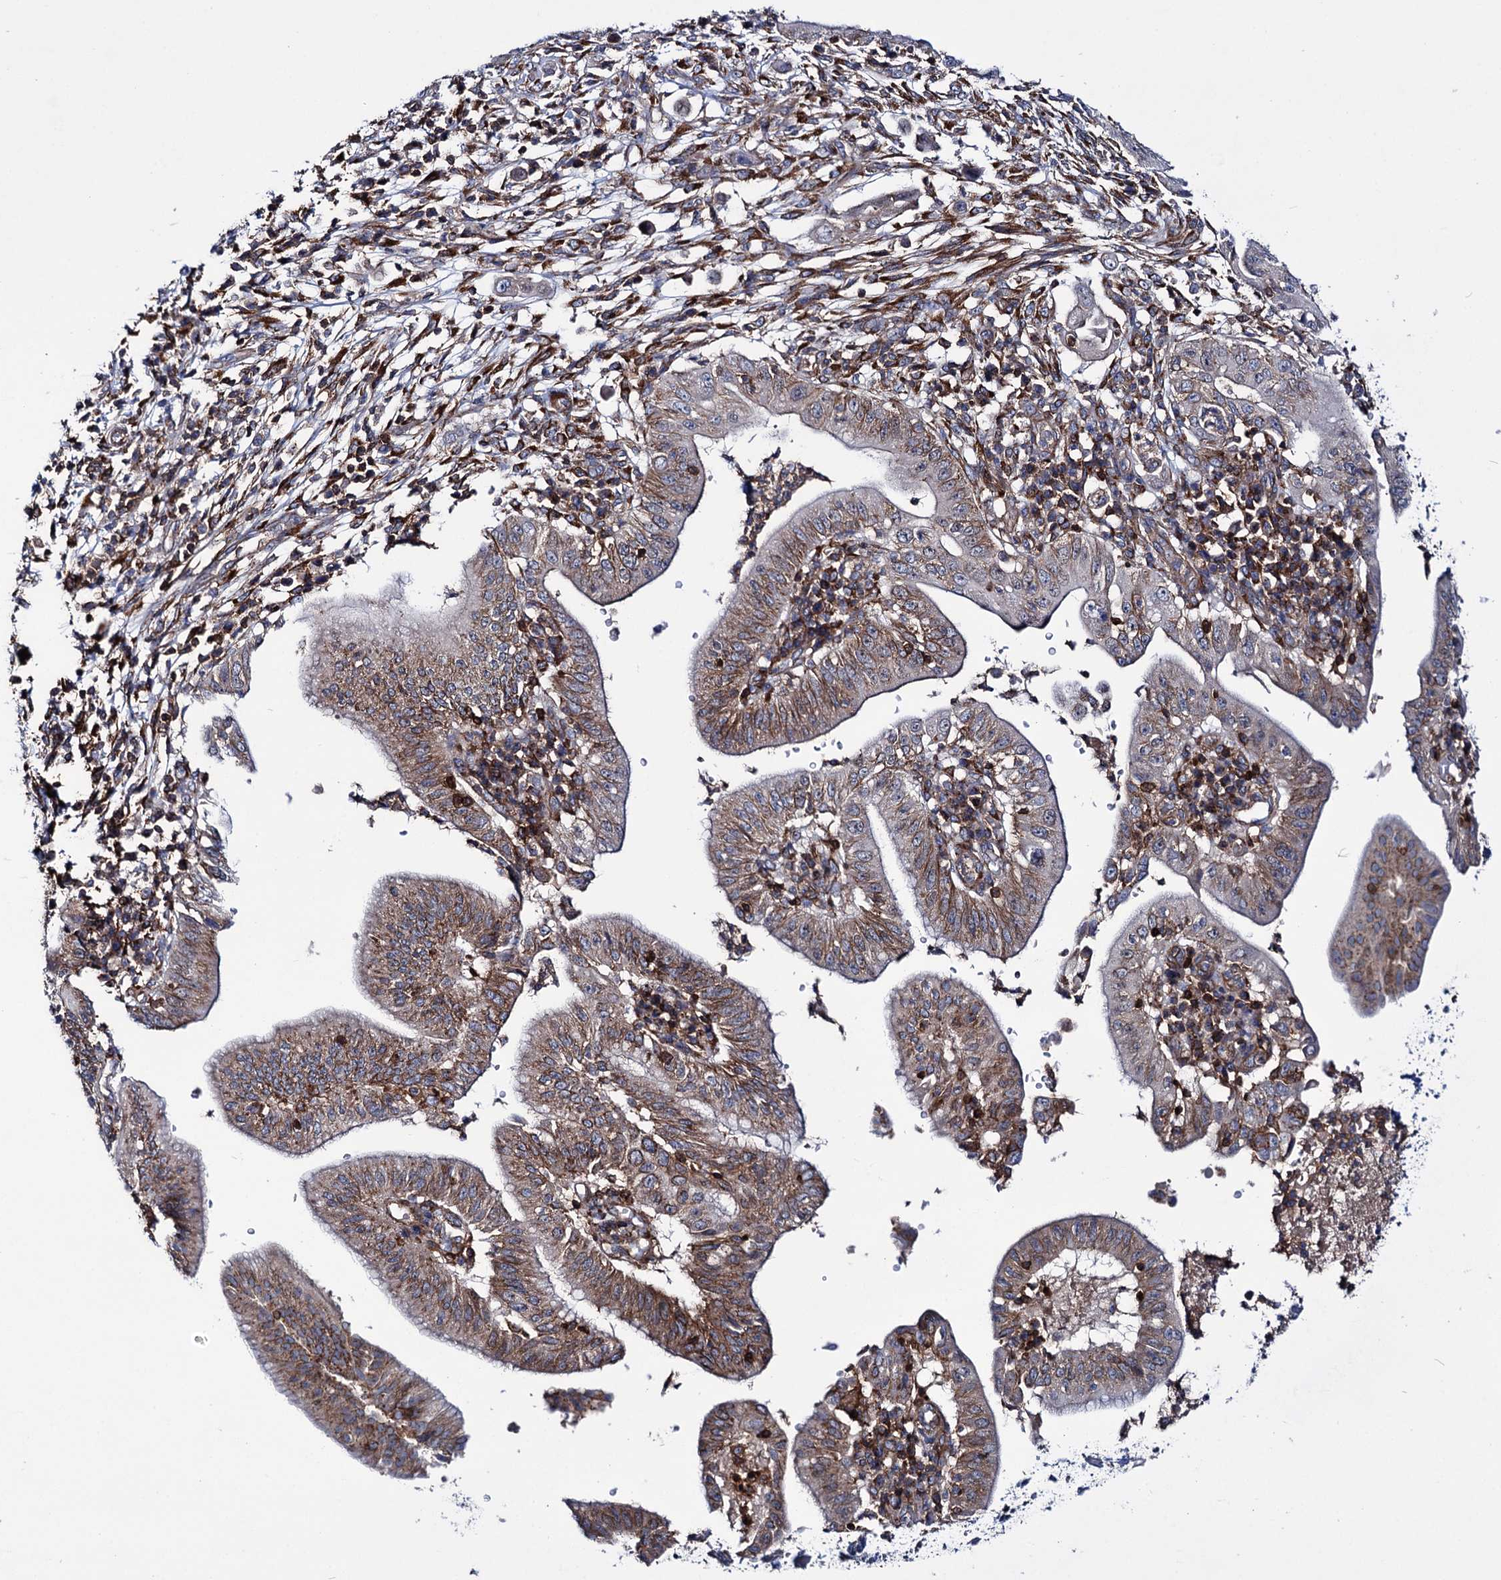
{"staining": {"intensity": "moderate", "quantity": ">75%", "location": "cytoplasmic/membranous"}, "tissue": "pancreatic cancer", "cell_type": "Tumor cells", "image_type": "cancer", "snomed": [{"axis": "morphology", "description": "Adenocarcinoma, NOS"}, {"axis": "topography", "description": "Pancreas"}], "caption": "Protein expression analysis of pancreatic cancer (adenocarcinoma) exhibits moderate cytoplasmic/membranous staining in about >75% of tumor cells.", "gene": "DEF6", "patient": {"sex": "male", "age": 68}}